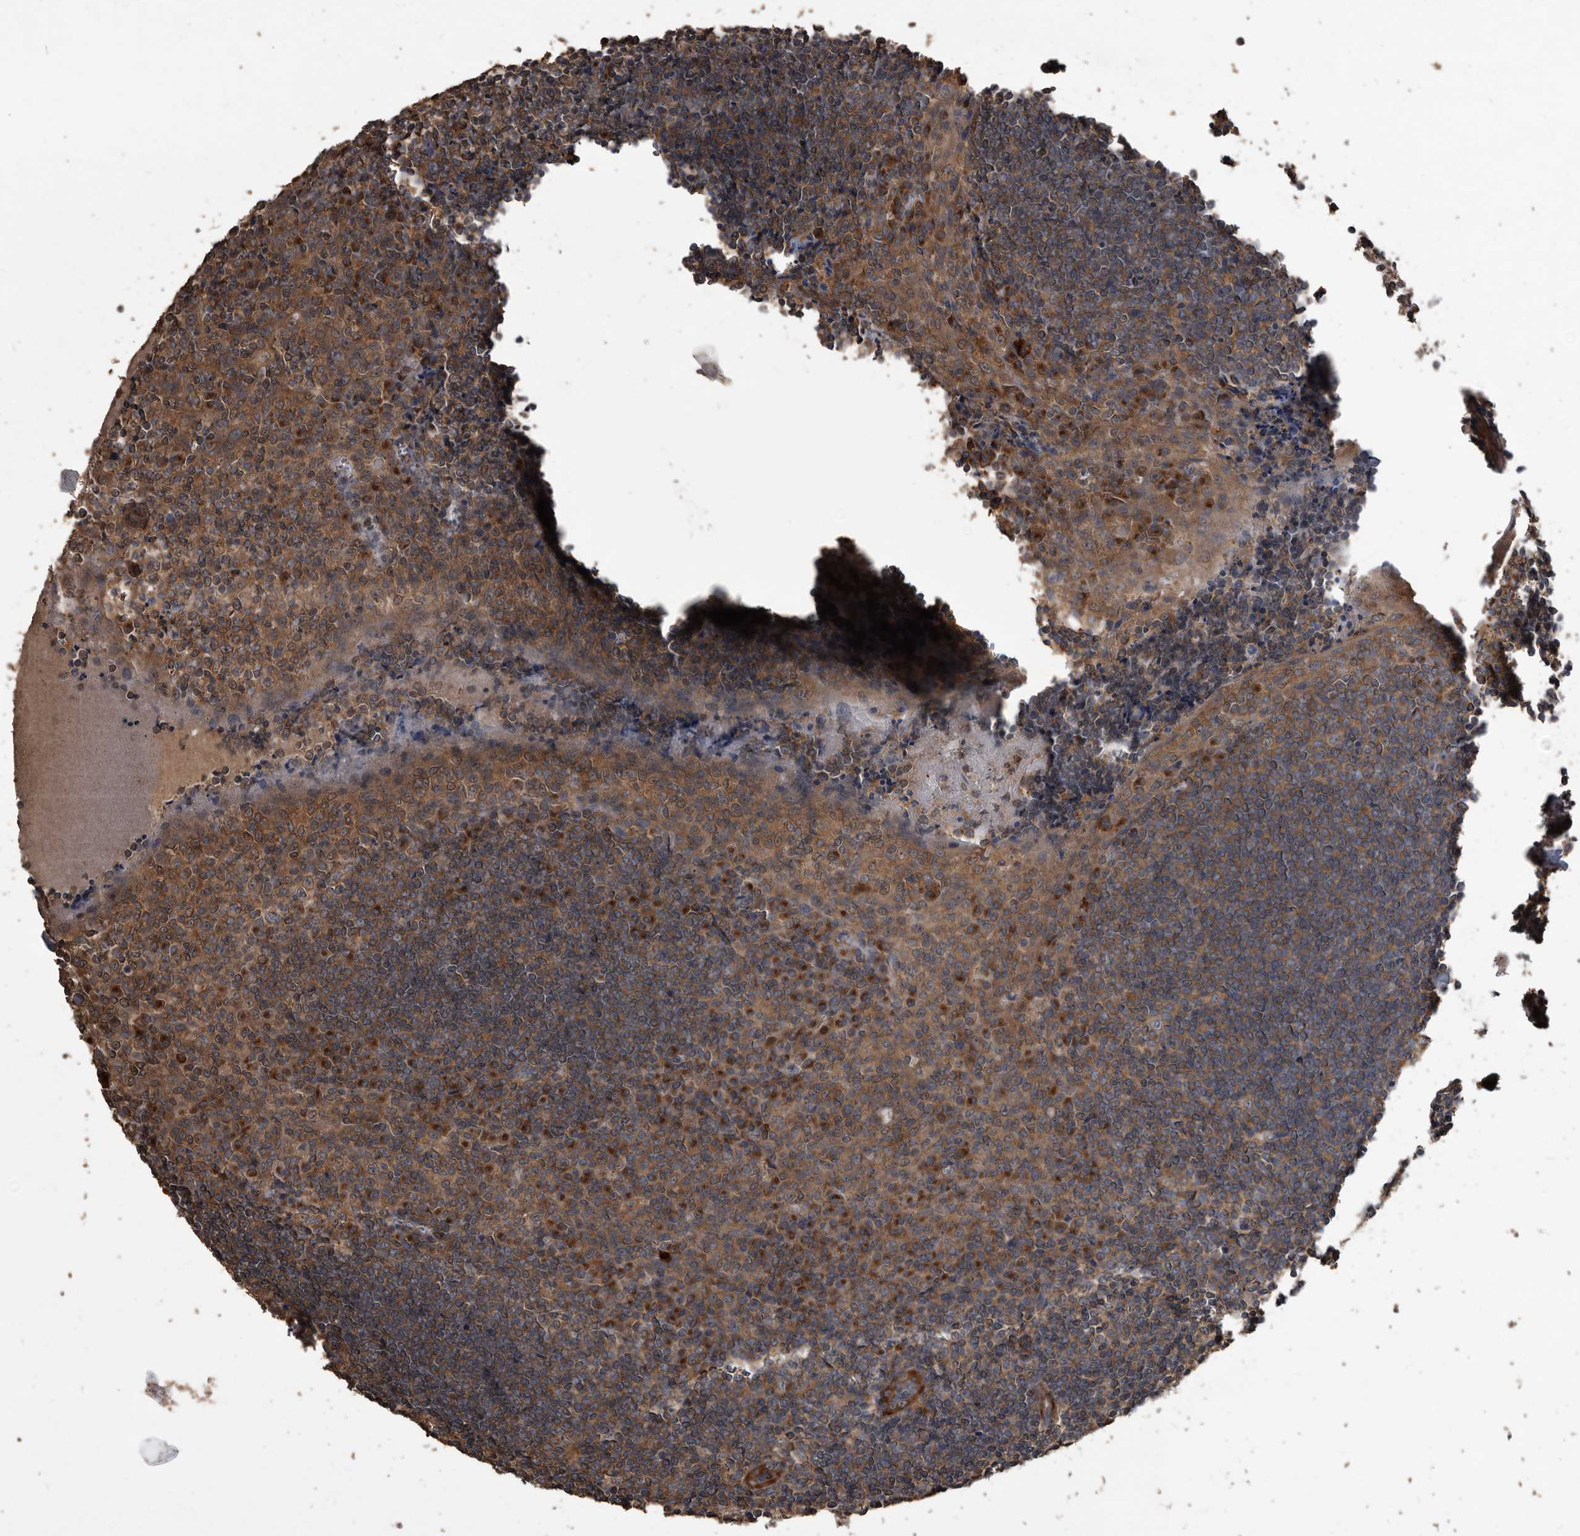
{"staining": {"intensity": "moderate", "quantity": ">75%", "location": "cytoplasmic/membranous"}, "tissue": "tonsil", "cell_type": "Germinal center cells", "image_type": "normal", "snomed": [{"axis": "morphology", "description": "Normal tissue, NOS"}, {"axis": "topography", "description": "Tonsil"}], "caption": "Unremarkable tonsil shows moderate cytoplasmic/membranous expression in approximately >75% of germinal center cells, visualized by immunohistochemistry. Immunohistochemistry stains the protein of interest in brown and the nuclei are stained blue.", "gene": "NRBP1", "patient": {"sex": "male", "age": 27}}